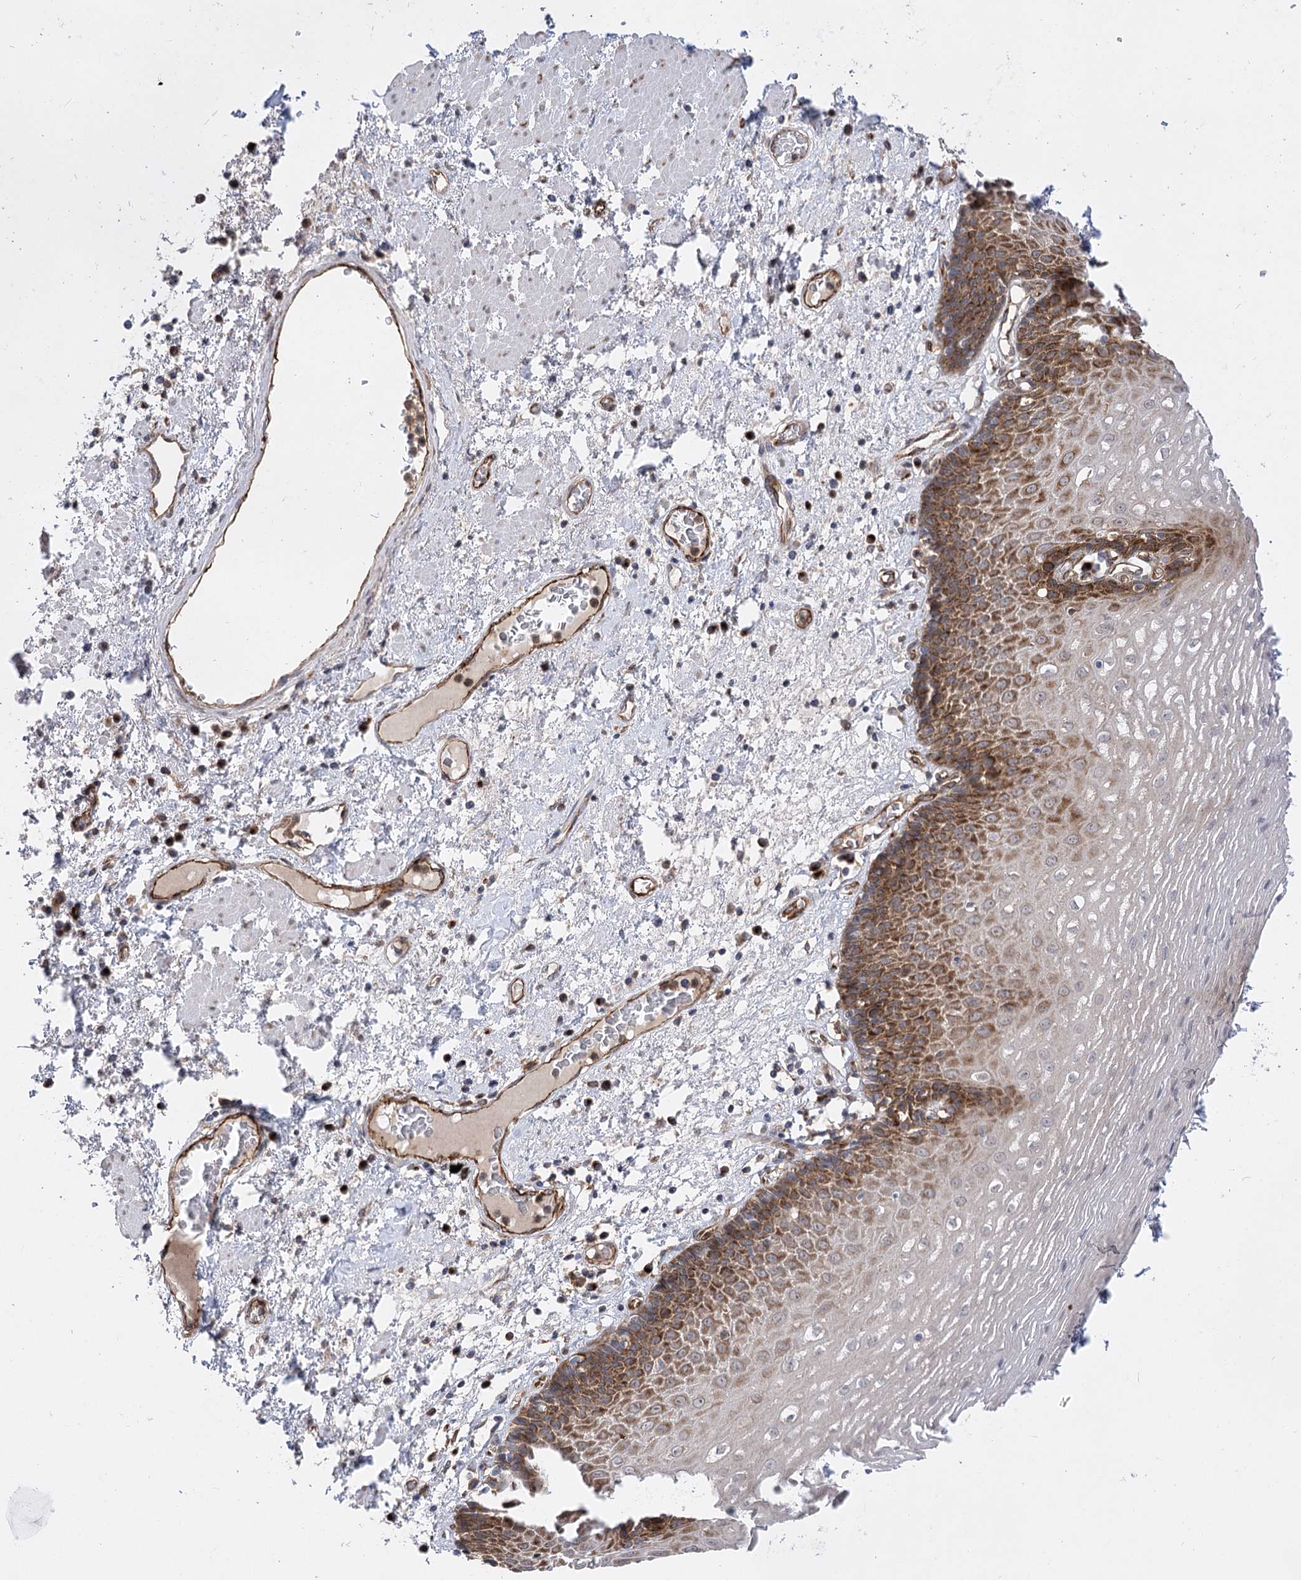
{"staining": {"intensity": "strong", "quantity": "25%-75%", "location": "cytoplasmic/membranous"}, "tissue": "esophagus", "cell_type": "Squamous epithelial cells", "image_type": "normal", "snomed": [{"axis": "morphology", "description": "Normal tissue, NOS"}, {"axis": "morphology", "description": "Adenocarcinoma, NOS"}, {"axis": "topography", "description": "Esophagus"}], "caption": "IHC staining of normal esophagus, which reveals high levels of strong cytoplasmic/membranous expression in approximately 25%-75% of squamous epithelial cells indicating strong cytoplasmic/membranous protein expression. The staining was performed using DAB (brown) for protein detection and nuclei were counterstained in hematoxylin (blue).", "gene": "ARHGAP31", "patient": {"sex": "male", "age": 62}}